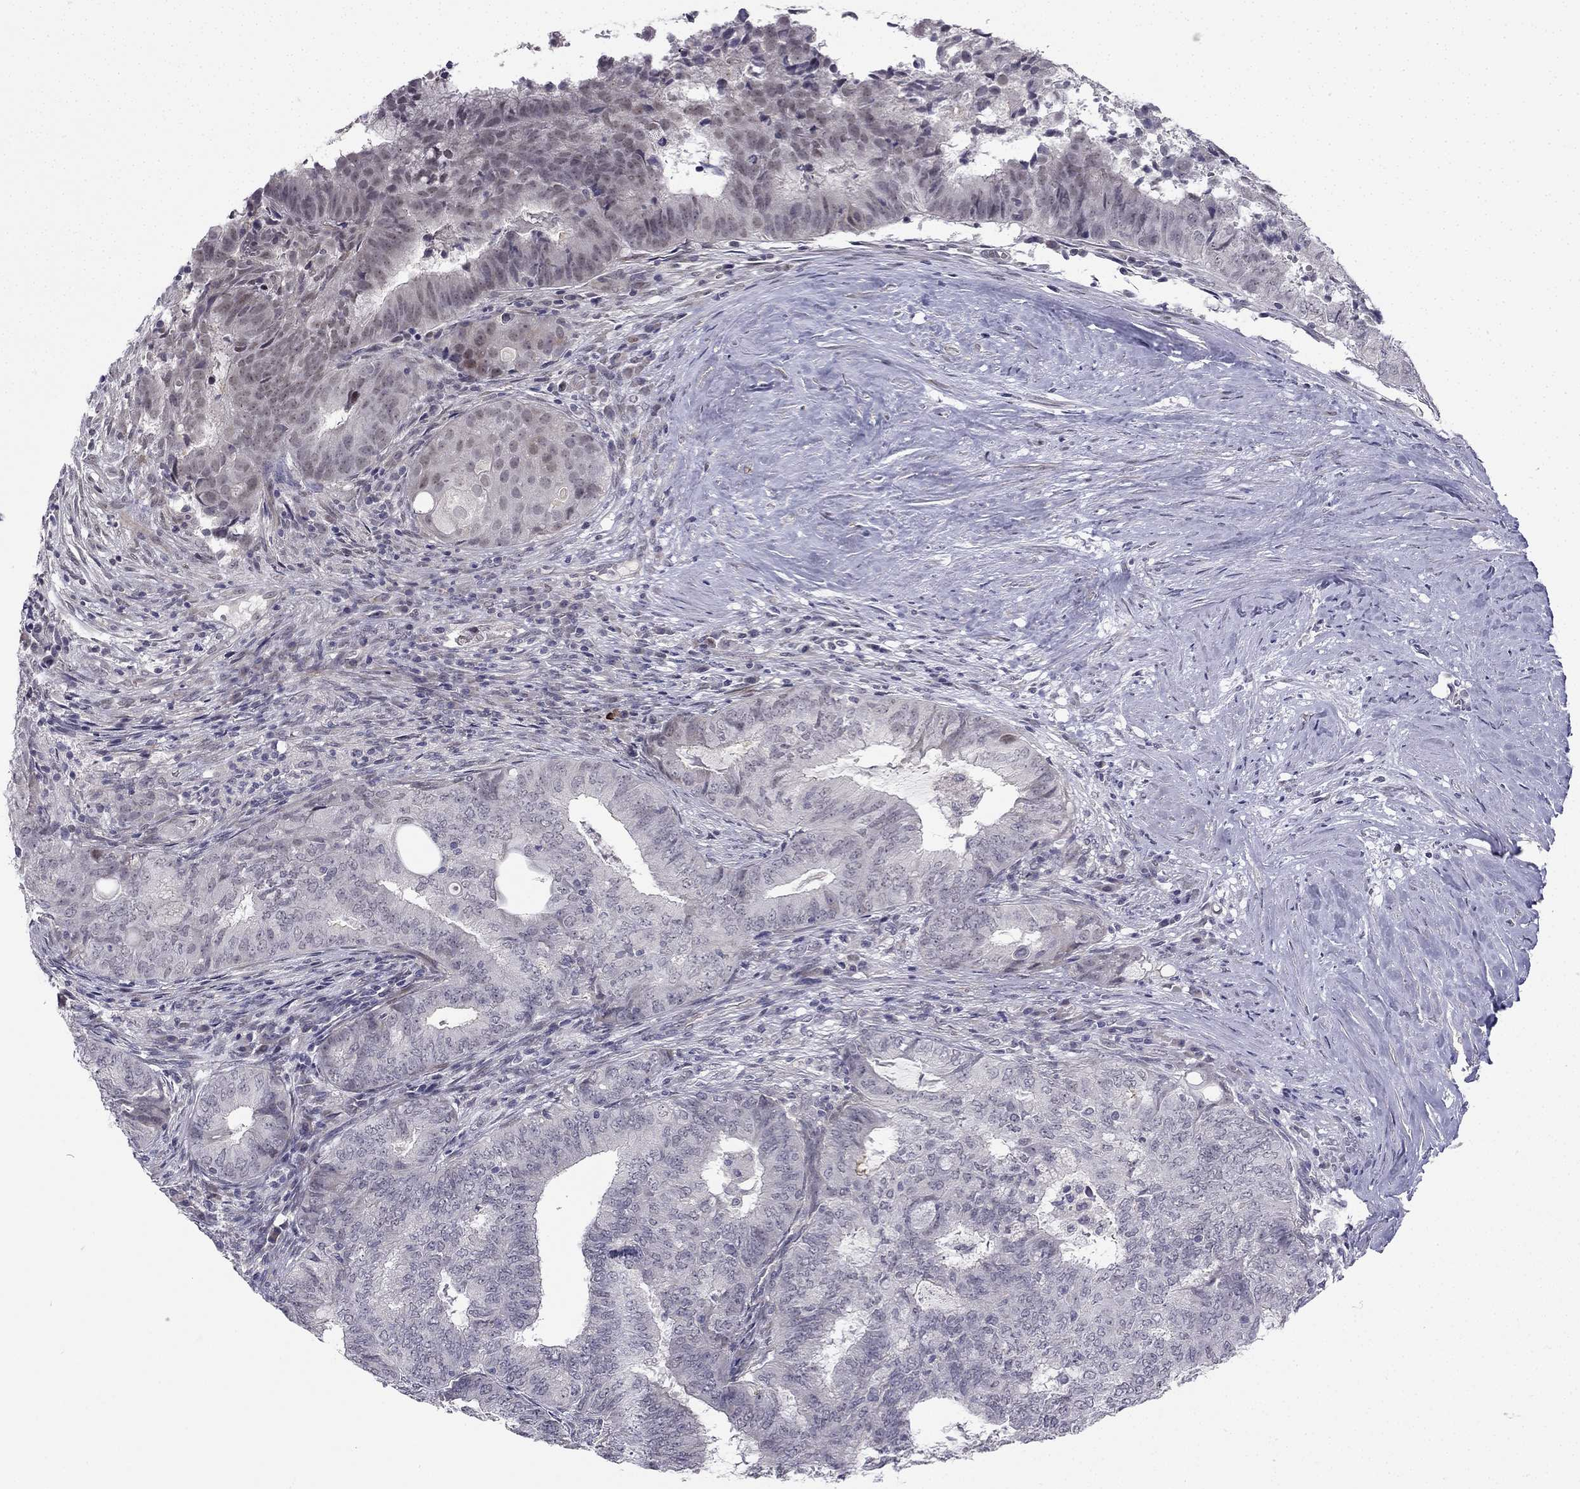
{"staining": {"intensity": "negative", "quantity": "none", "location": "none"}, "tissue": "endometrial cancer", "cell_type": "Tumor cells", "image_type": "cancer", "snomed": [{"axis": "morphology", "description": "Adenocarcinoma, NOS"}, {"axis": "topography", "description": "Endometrium"}], "caption": "Immunohistochemistry (IHC) image of endometrial adenocarcinoma stained for a protein (brown), which displays no positivity in tumor cells. (Stains: DAB immunohistochemistry with hematoxylin counter stain, Microscopy: brightfield microscopy at high magnification).", "gene": "CHST8", "patient": {"sex": "female", "age": 62}}